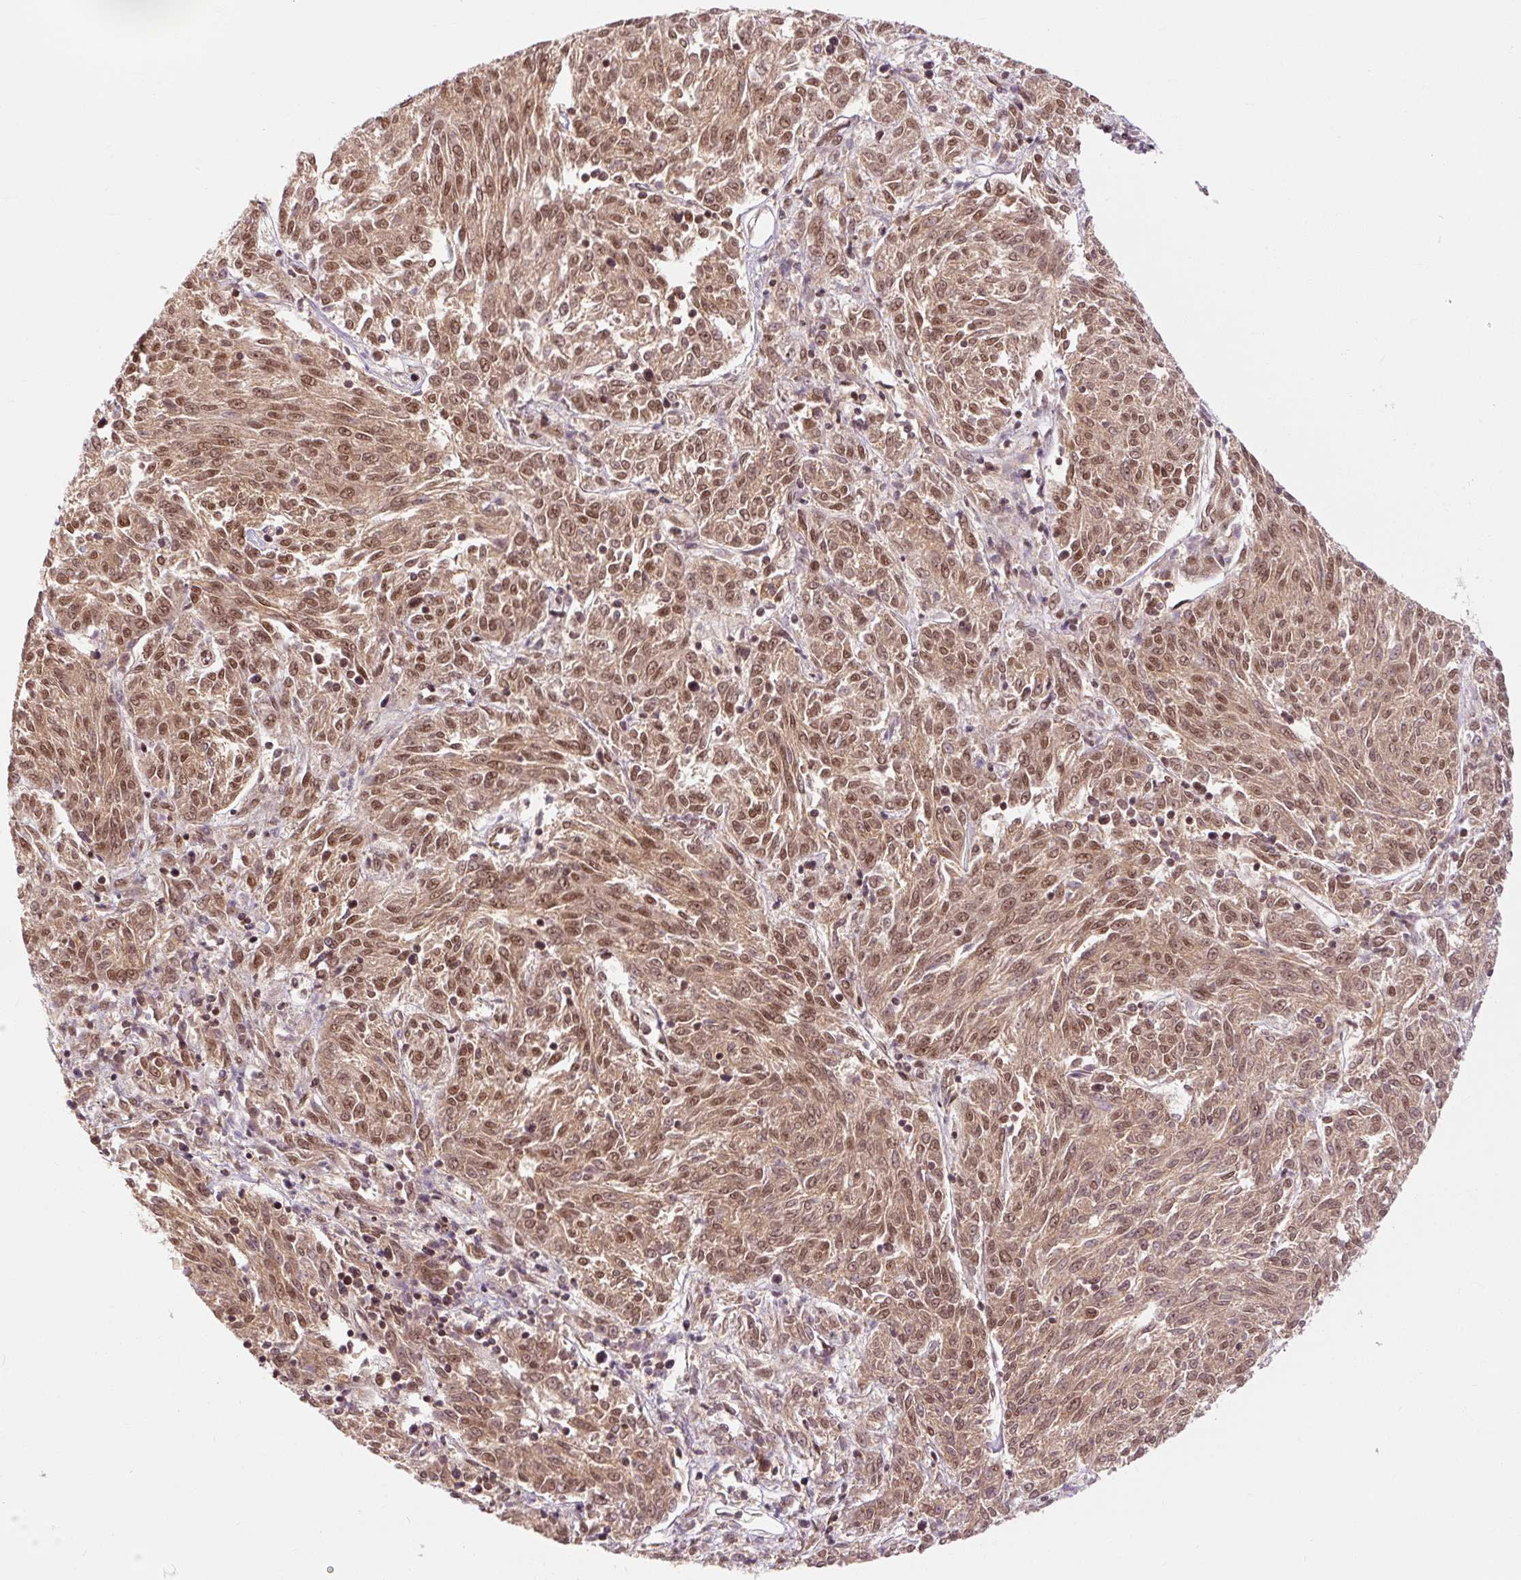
{"staining": {"intensity": "moderate", "quantity": ">75%", "location": "cytoplasmic/membranous,nuclear"}, "tissue": "melanoma", "cell_type": "Tumor cells", "image_type": "cancer", "snomed": [{"axis": "morphology", "description": "Malignant melanoma, NOS"}, {"axis": "topography", "description": "Skin"}], "caption": "Brown immunohistochemical staining in melanoma exhibits moderate cytoplasmic/membranous and nuclear expression in about >75% of tumor cells.", "gene": "CSTF1", "patient": {"sex": "female", "age": 72}}